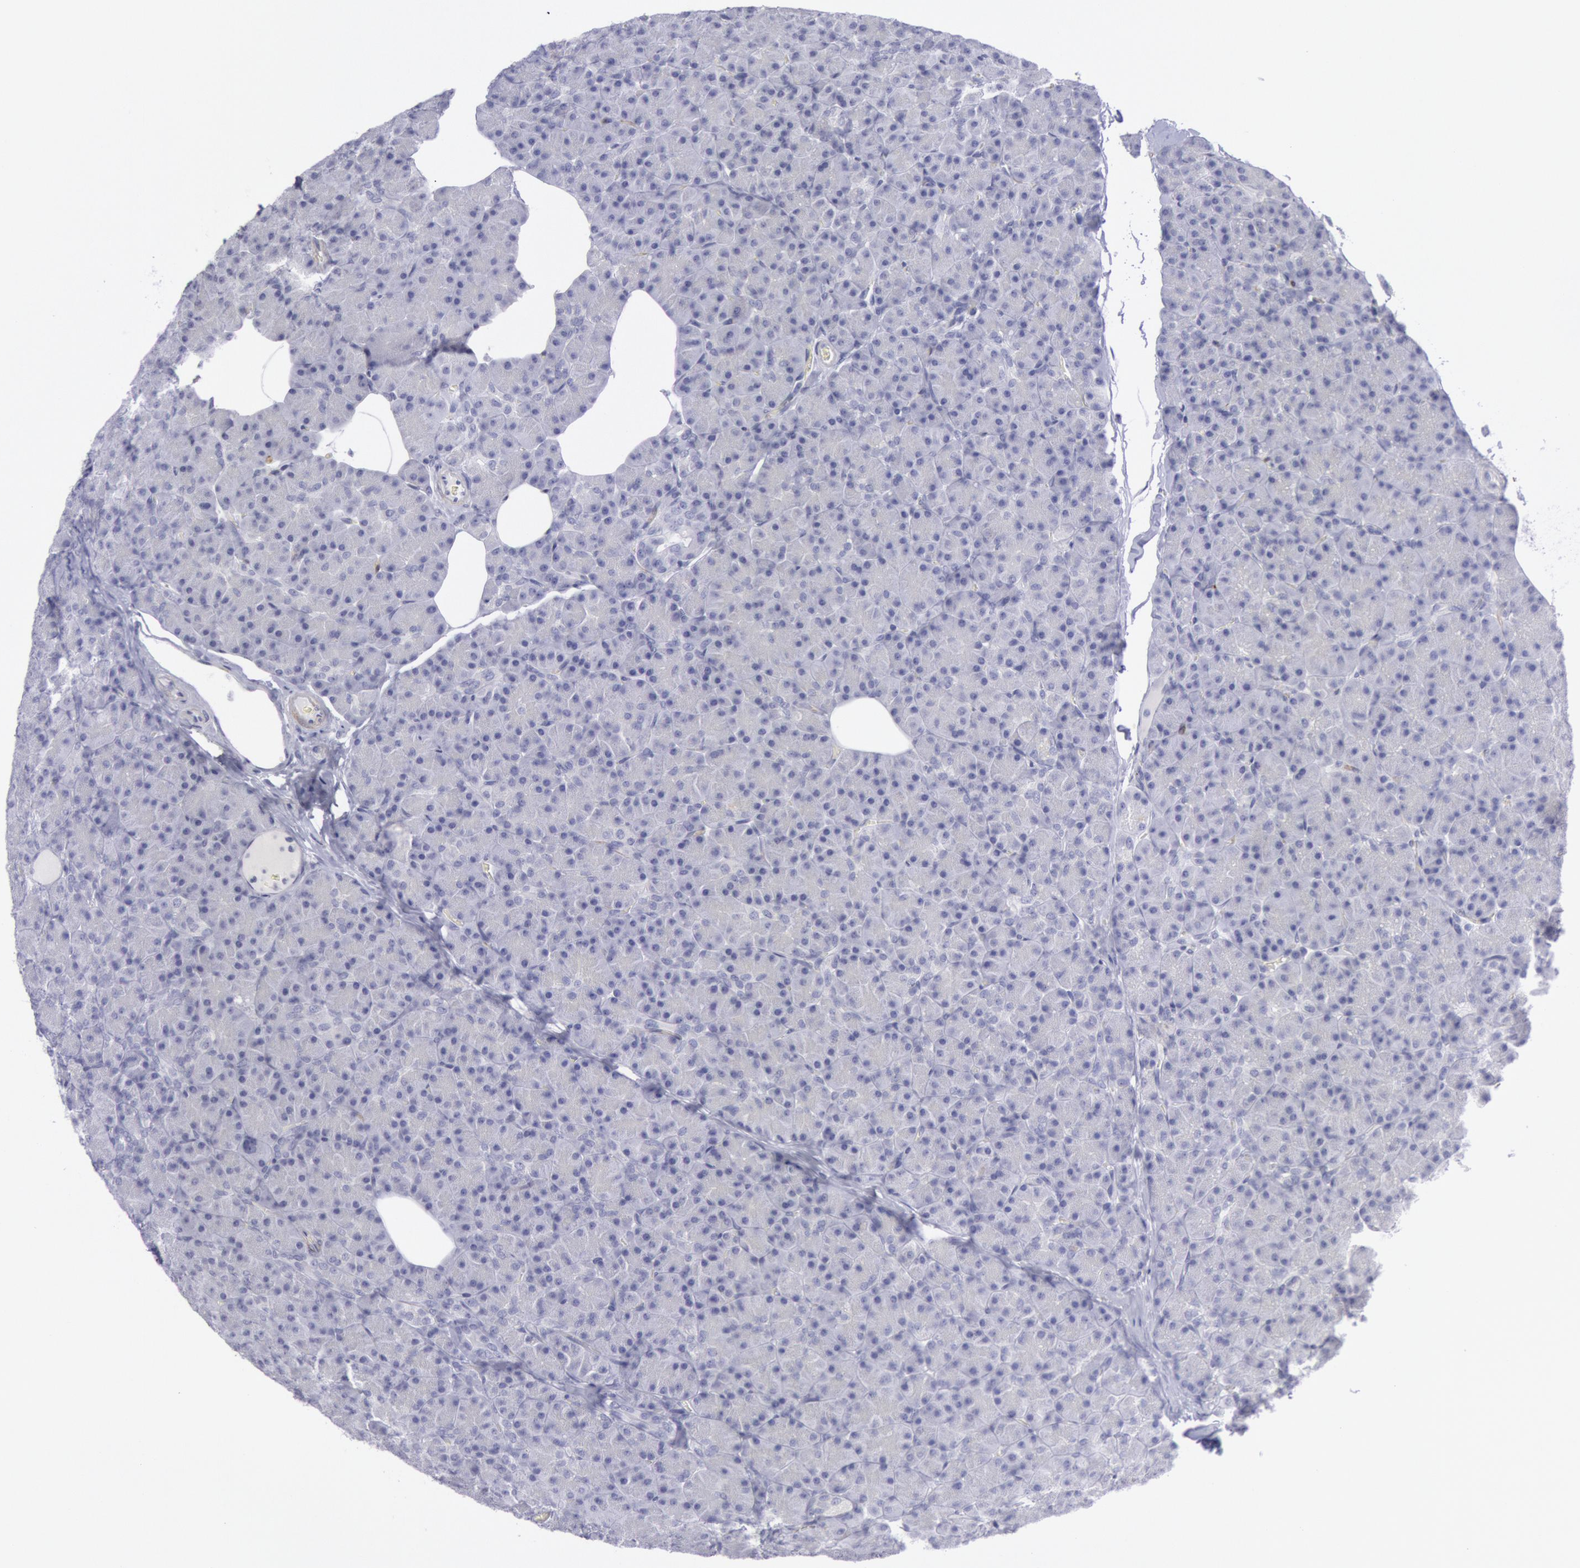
{"staining": {"intensity": "negative", "quantity": "none", "location": "none"}, "tissue": "pancreas", "cell_type": "Exocrine glandular cells", "image_type": "normal", "snomed": [{"axis": "morphology", "description": "Normal tissue, NOS"}, {"axis": "topography", "description": "Pancreas"}], "caption": "There is no significant expression in exocrine glandular cells of pancreas.", "gene": "CDH13", "patient": {"sex": "female", "age": 43}}